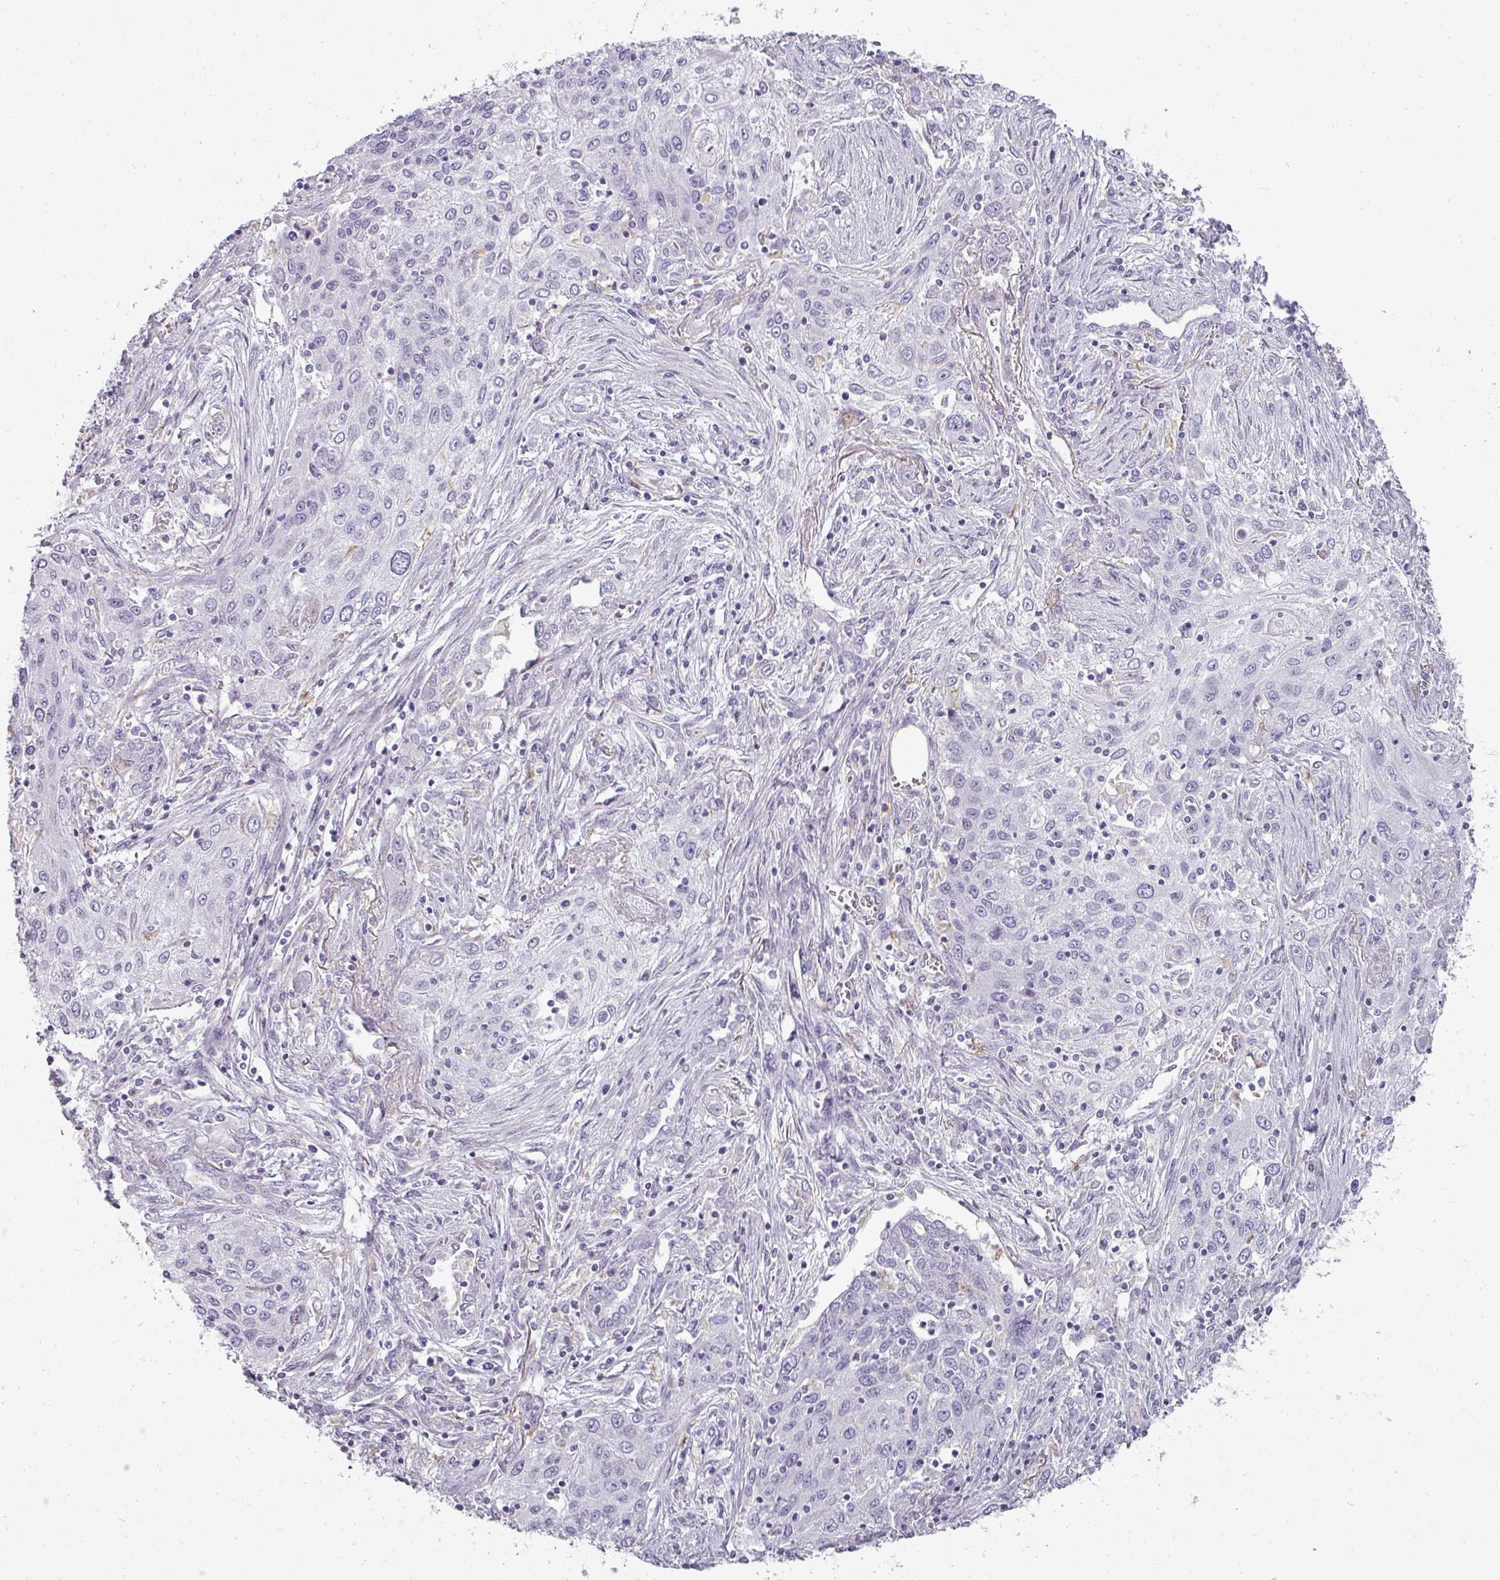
{"staining": {"intensity": "negative", "quantity": "none", "location": "none"}, "tissue": "lung cancer", "cell_type": "Tumor cells", "image_type": "cancer", "snomed": [{"axis": "morphology", "description": "Squamous cell carcinoma, NOS"}, {"axis": "topography", "description": "Lung"}], "caption": "A high-resolution photomicrograph shows immunohistochemistry staining of lung cancer, which shows no significant staining in tumor cells.", "gene": "ASB1", "patient": {"sex": "female", "age": 69}}